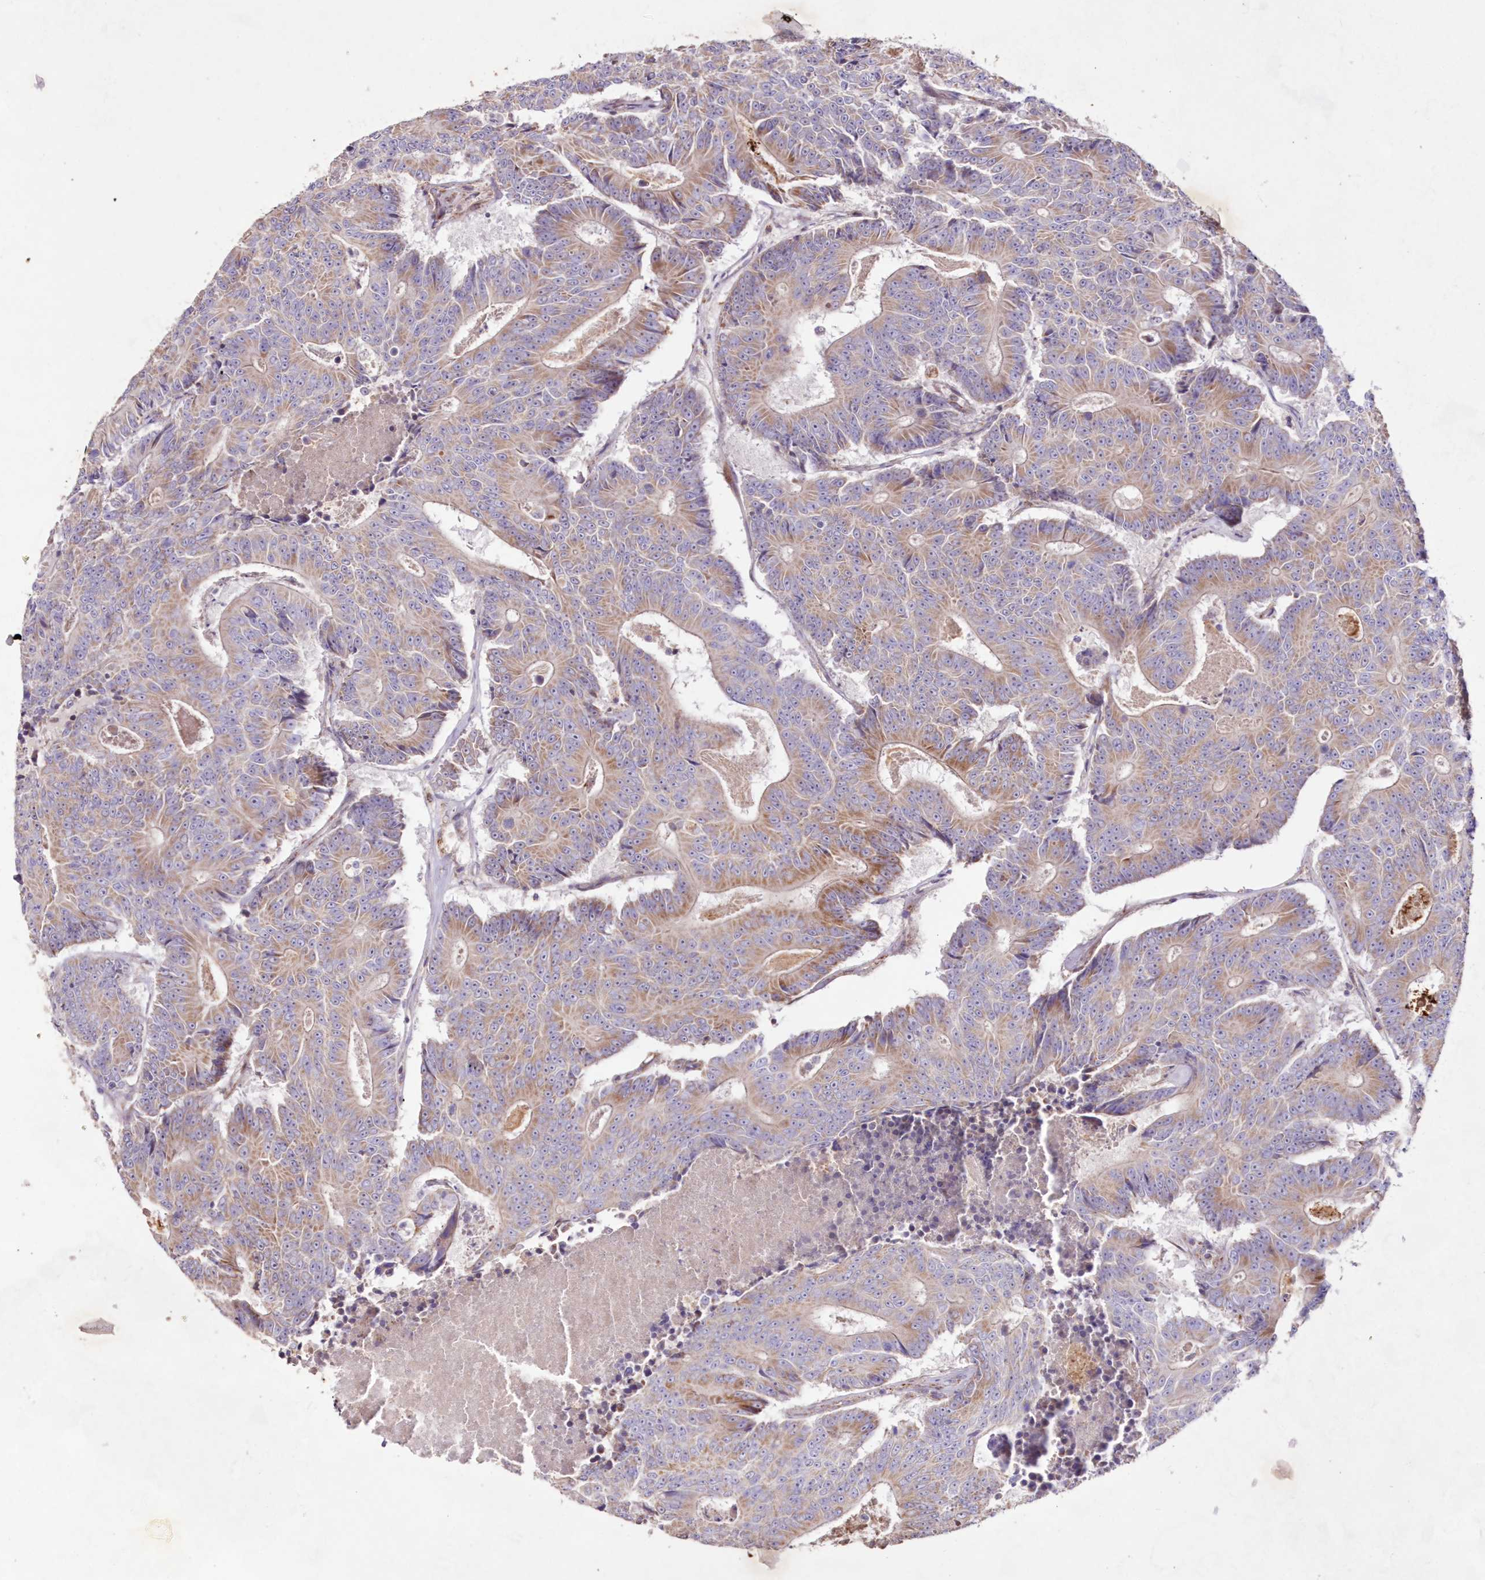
{"staining": {"intensity": "moderate", "quantity": "25%-75%", "location": "cytoplasmic/membranous"}, "tissue": "colorectal cancer", "cell_type": "Tumor cells", "image_type": "cancer", "snomed": [{"axis": "morphology", "description": "Adenocarcinoma, NOS"}, {"axis": "topography", "description": "Colon"}], "caption": "A photomicrograph of colorectal adenocarcinoma stained for a protein demonstrates moderate cytoplasmic/membranous brown staining in tumor cells. (IHC, brightfield microscopy, high magnification).", "gene": "HADHB", "patient": {"sex": "male", "age": 83}}